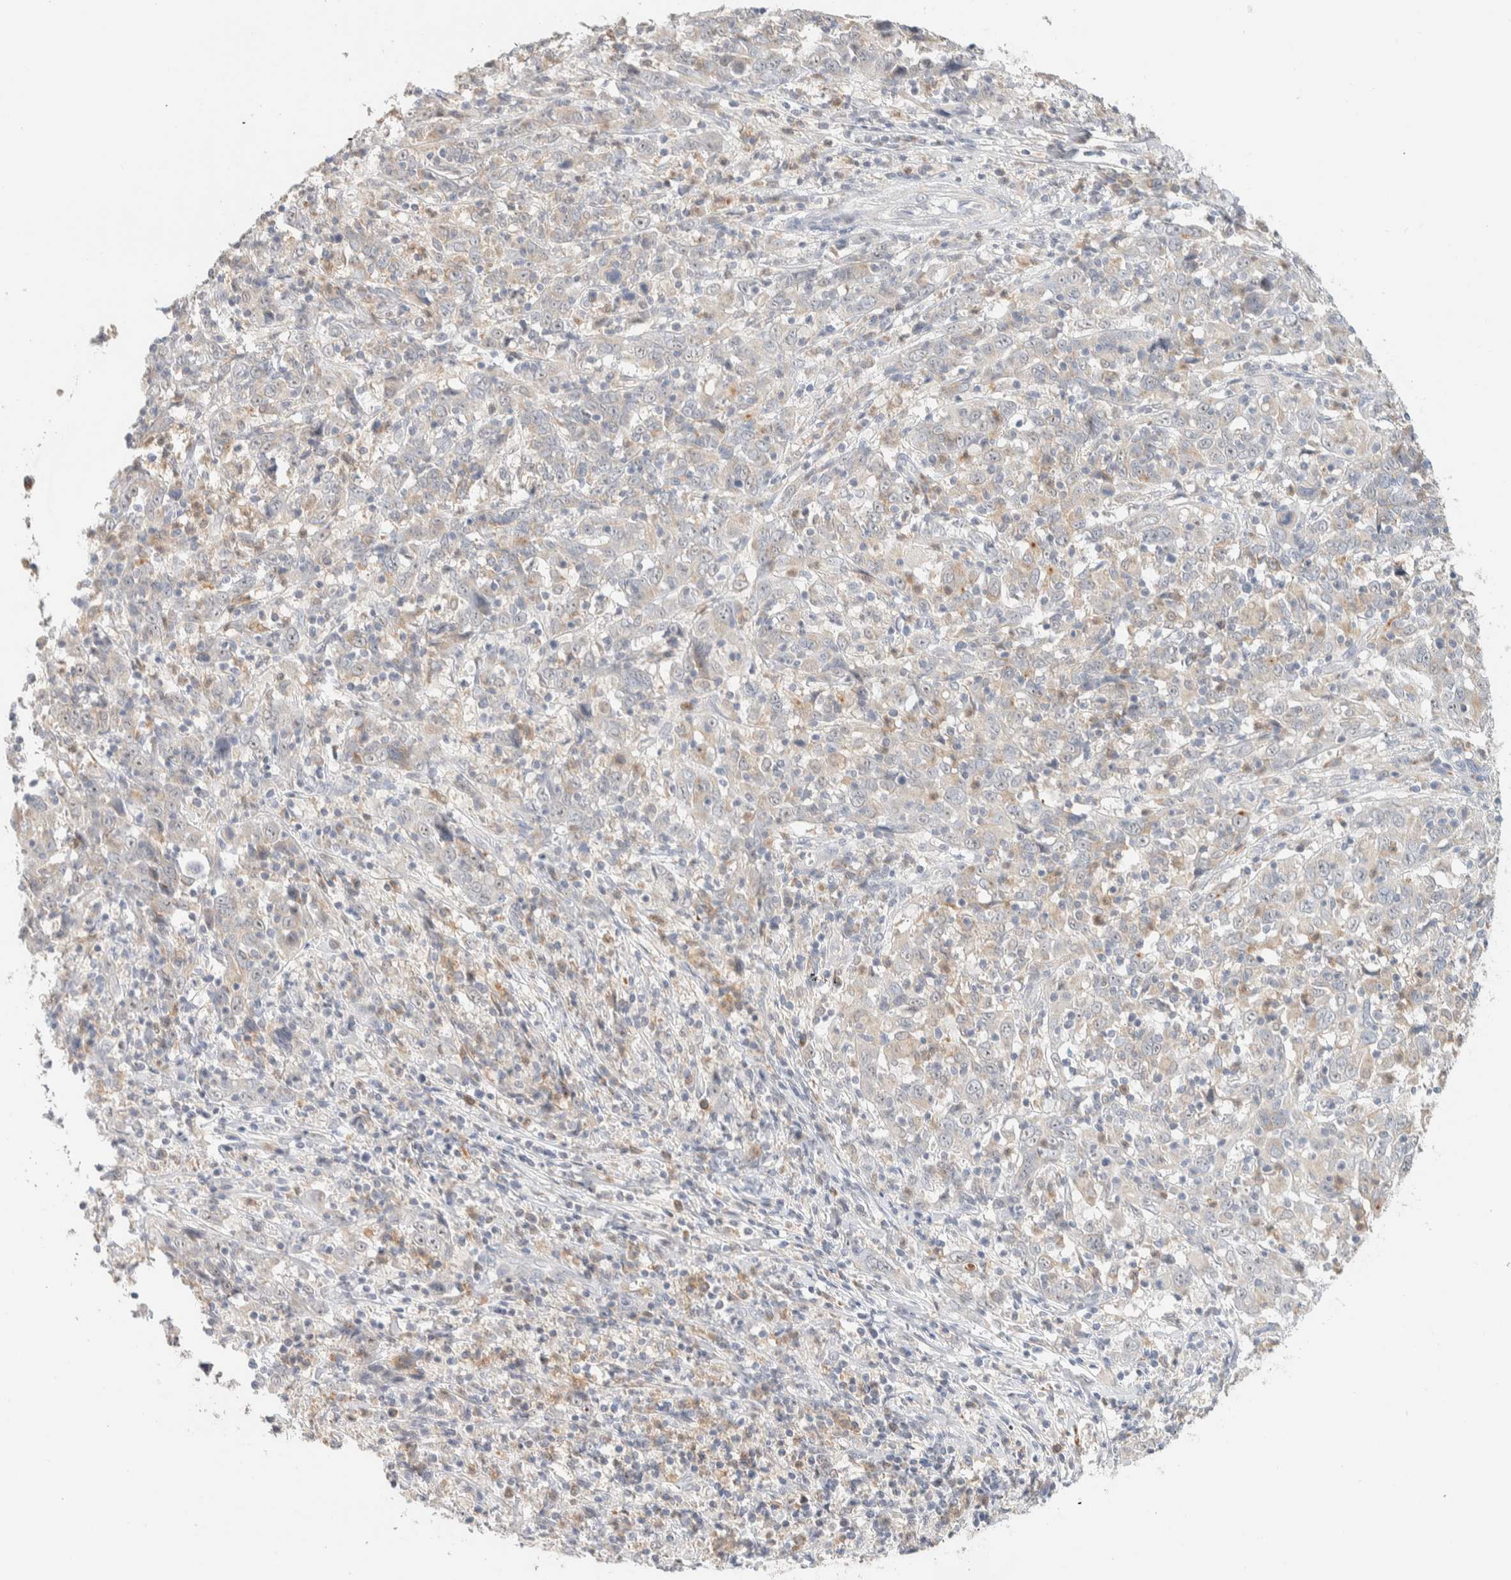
{"staining": {"intensity": "negative", "quantity": "none", "location": "none"}, "tissue": "cervical cancer", "cell_type": "Tumor cells", "image_type": "cancer", "snomed": [{"axis": "morphology", "description": "Squamous cell carcinoma, NOS"}, {"axis": "topography", "description": "Cervix"}], "caption": "Immunohistochemistry (IHC) micrograph of human squamous cell carcinoma (cervical) stained for a protein (brown), which reveals no positivity in tumor cells.", "gene": "HDHD3", "patient": {"sex": "female", "age": 46}}